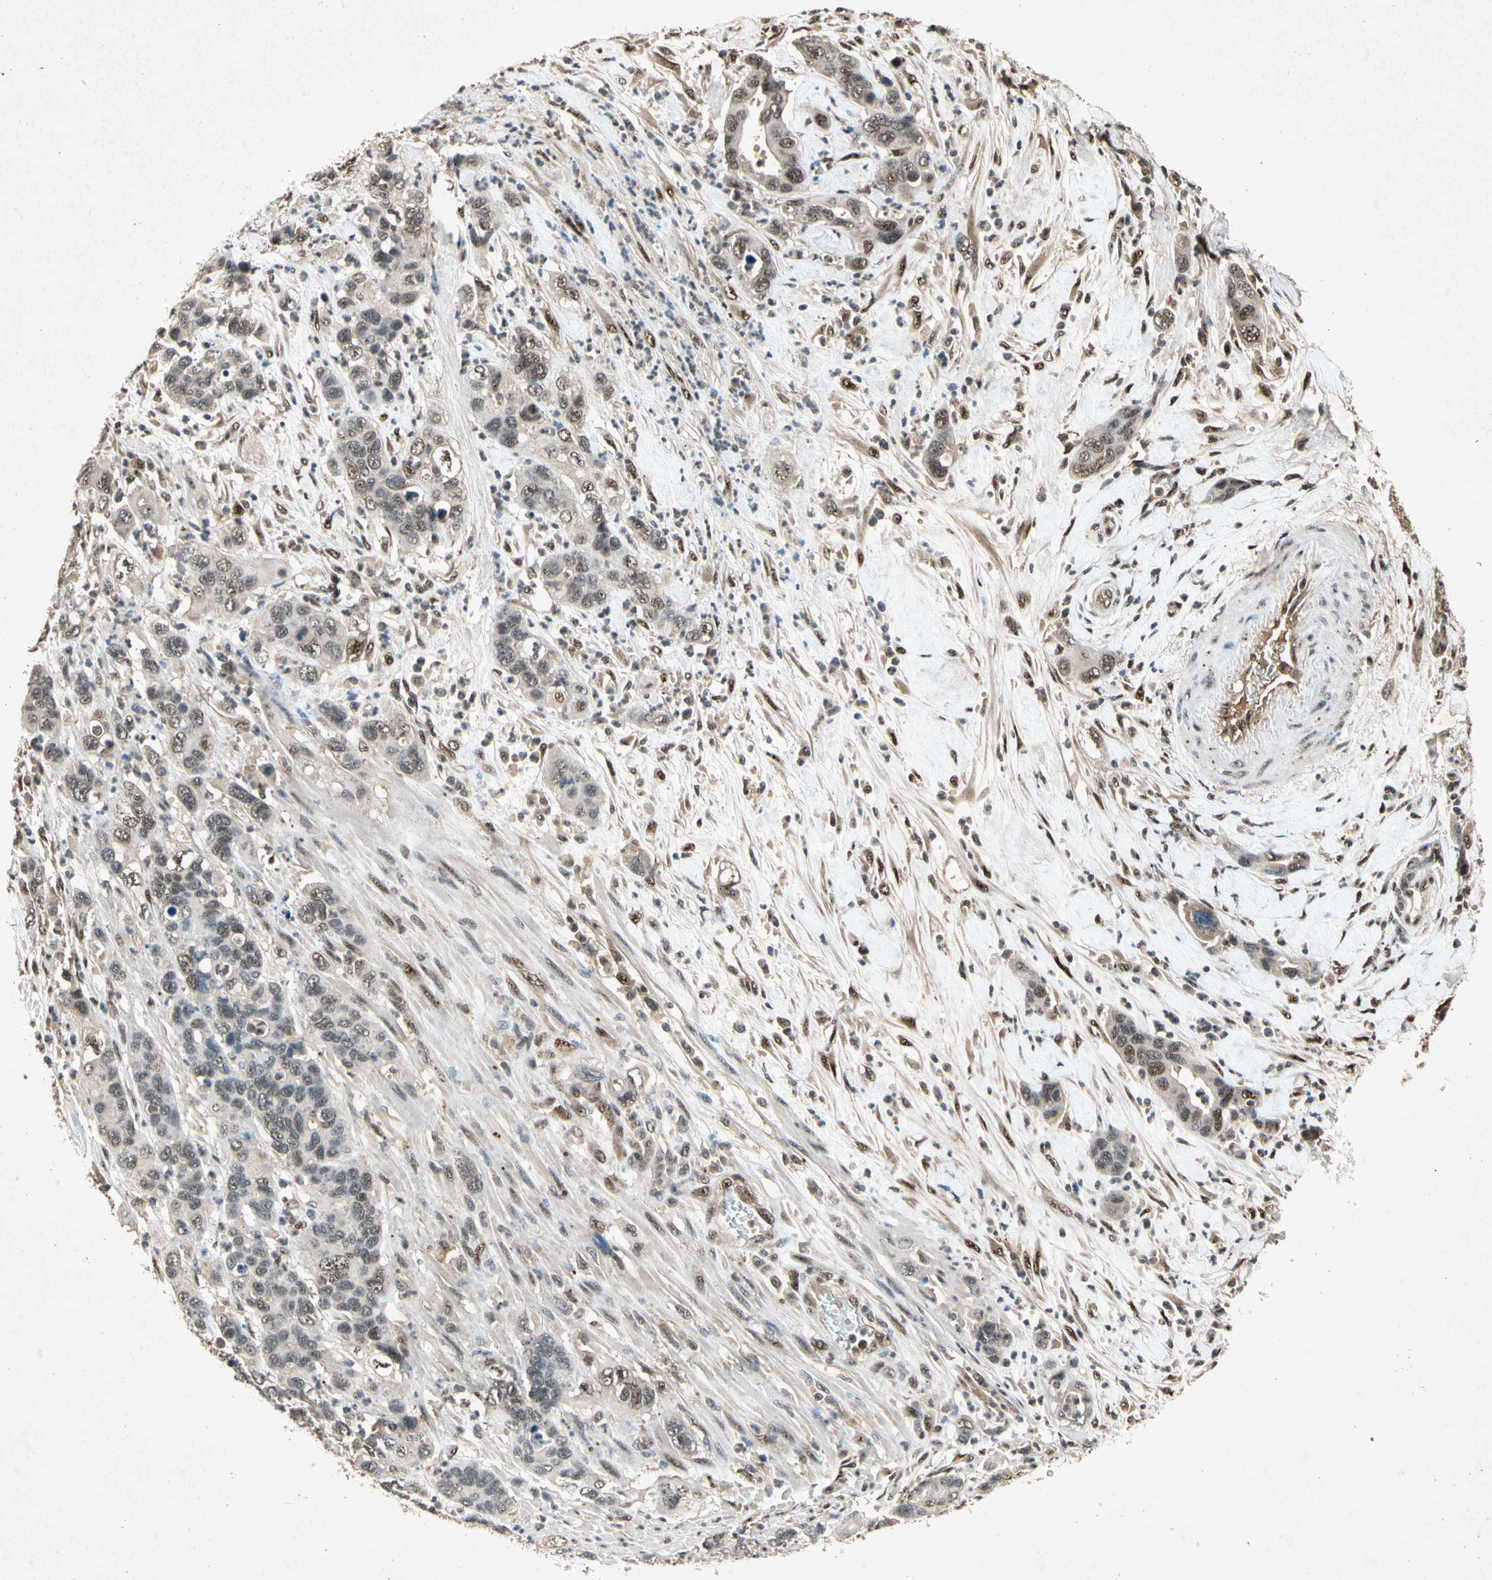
{"staining": {"intensity": "moderate", "quantity": "25%-75%", "location": "nuclear"}, "tissue": "pancreatic cancer", "cell_type": "Tumor cells", "image_type": "cancer", "snomed": [{"axis": "morphology", "description": "Adenocarcinoma, NOS"}, {"axis": "topography", "description": "Pancreas"}], "caption": "Immunohistochemistry (IHC) of pancreatic adenocarcinoma demonstrates medium levels of moderate nuclear expression in about 25%-75% of tumor cells.", "gene": "PML", "patient": {"sex": "female", "age": 71}}